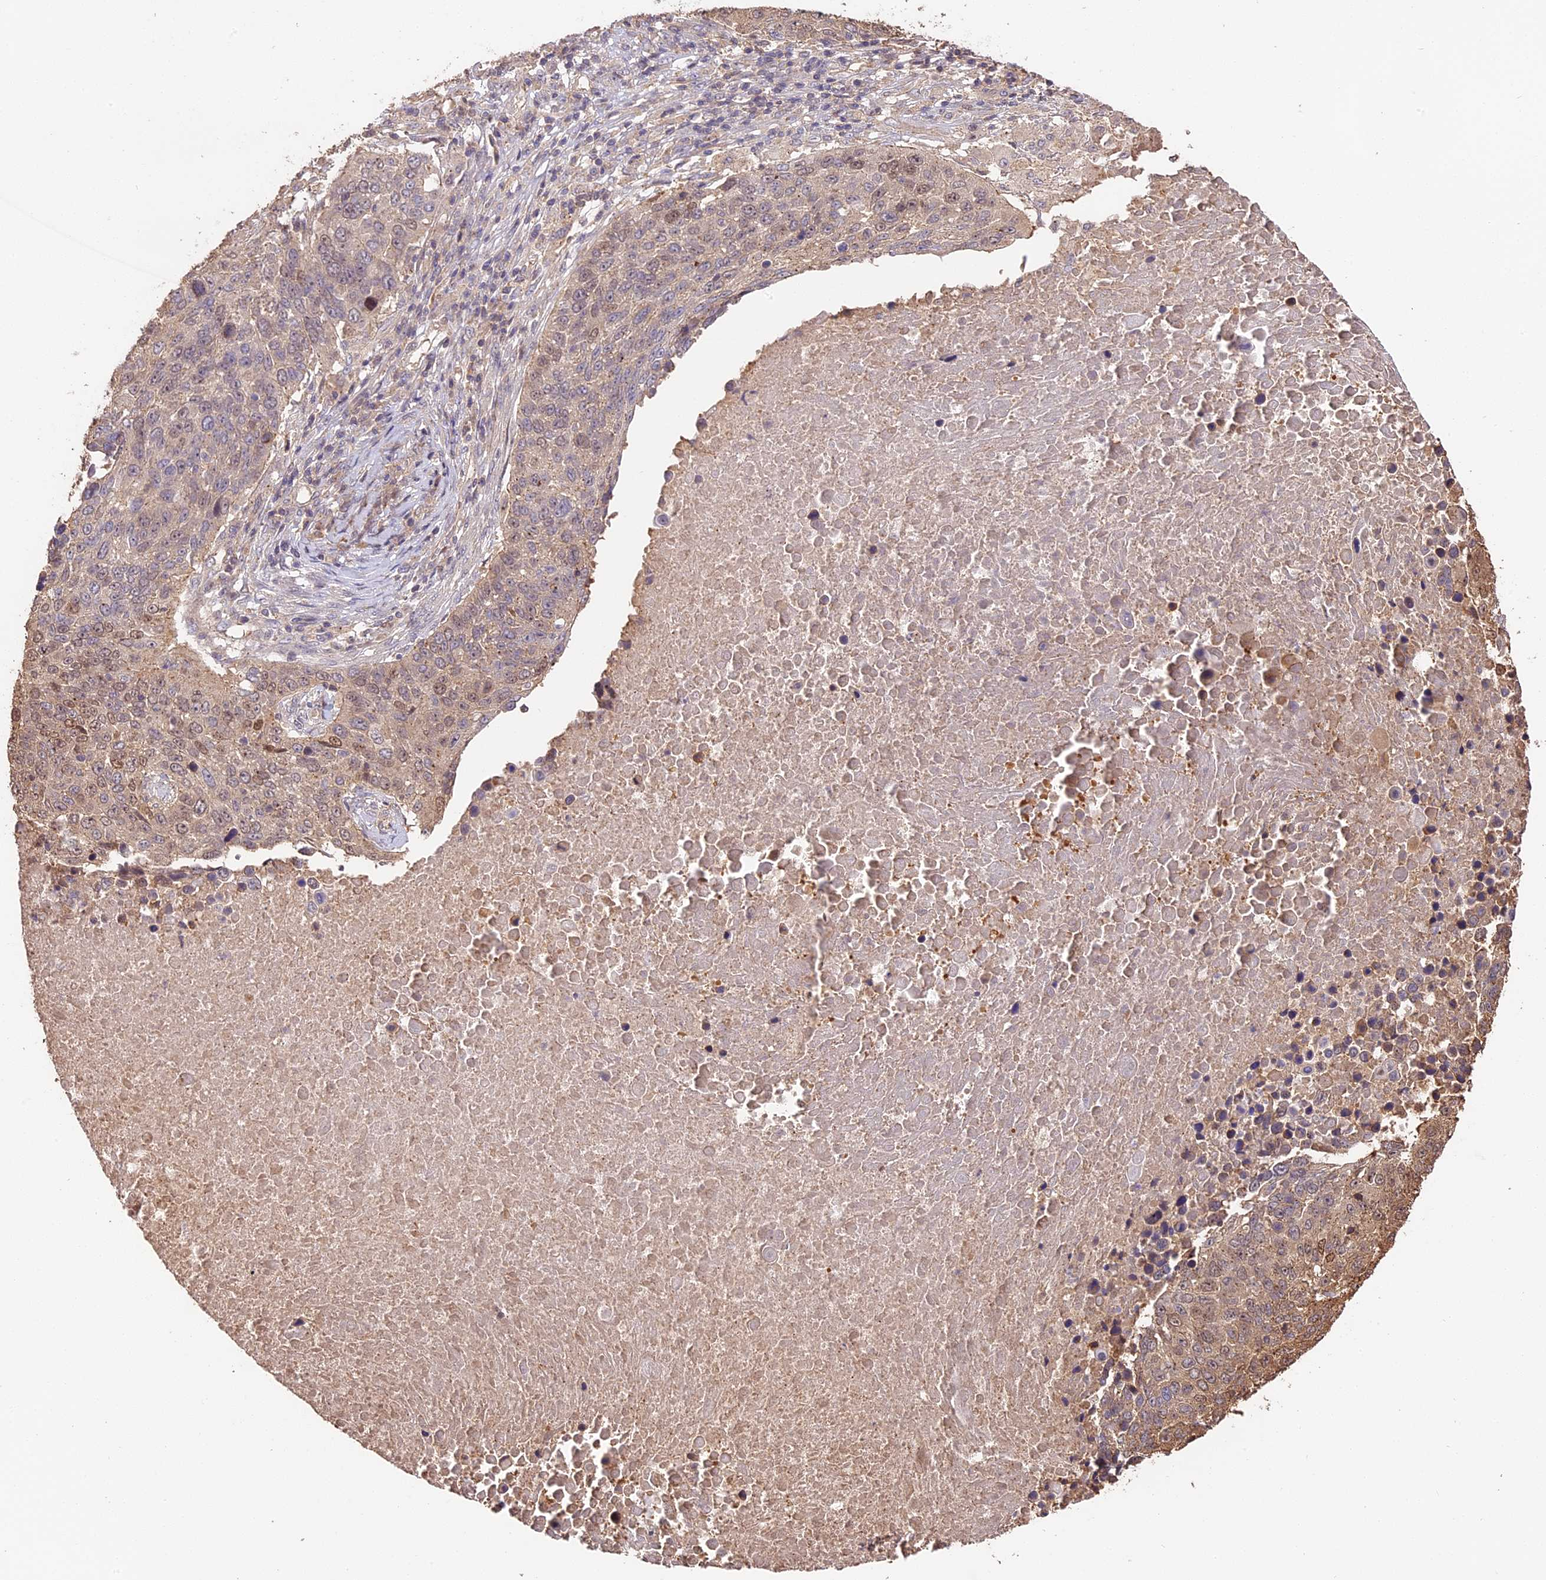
{"staining": {"intensity": "weak", "quantity": "<25%", "location": "cytoplasmic/membranous,nuclear"}, "tissue": "lung cancer", "cell_type": "Tumor cells", "image_type": "cancer", "snomed": [{"axis": "morphology", "description": "Normal tissue, NOS"}, {"axis": "morphology", "description": "Squamous cell carcinoma, NOS"}, {"axis": "topography", "description": "Lymph node"}, {"axis": "topography", "description": "Lung"}], "caption": "Immunohistochemistry image of human lung squamous cell carcinoma stained for a protein (brown), which demonstrates no expression in tumor cells.", "gene": "PPP1R37", "patient": {"sex": "male", "age": 66}}